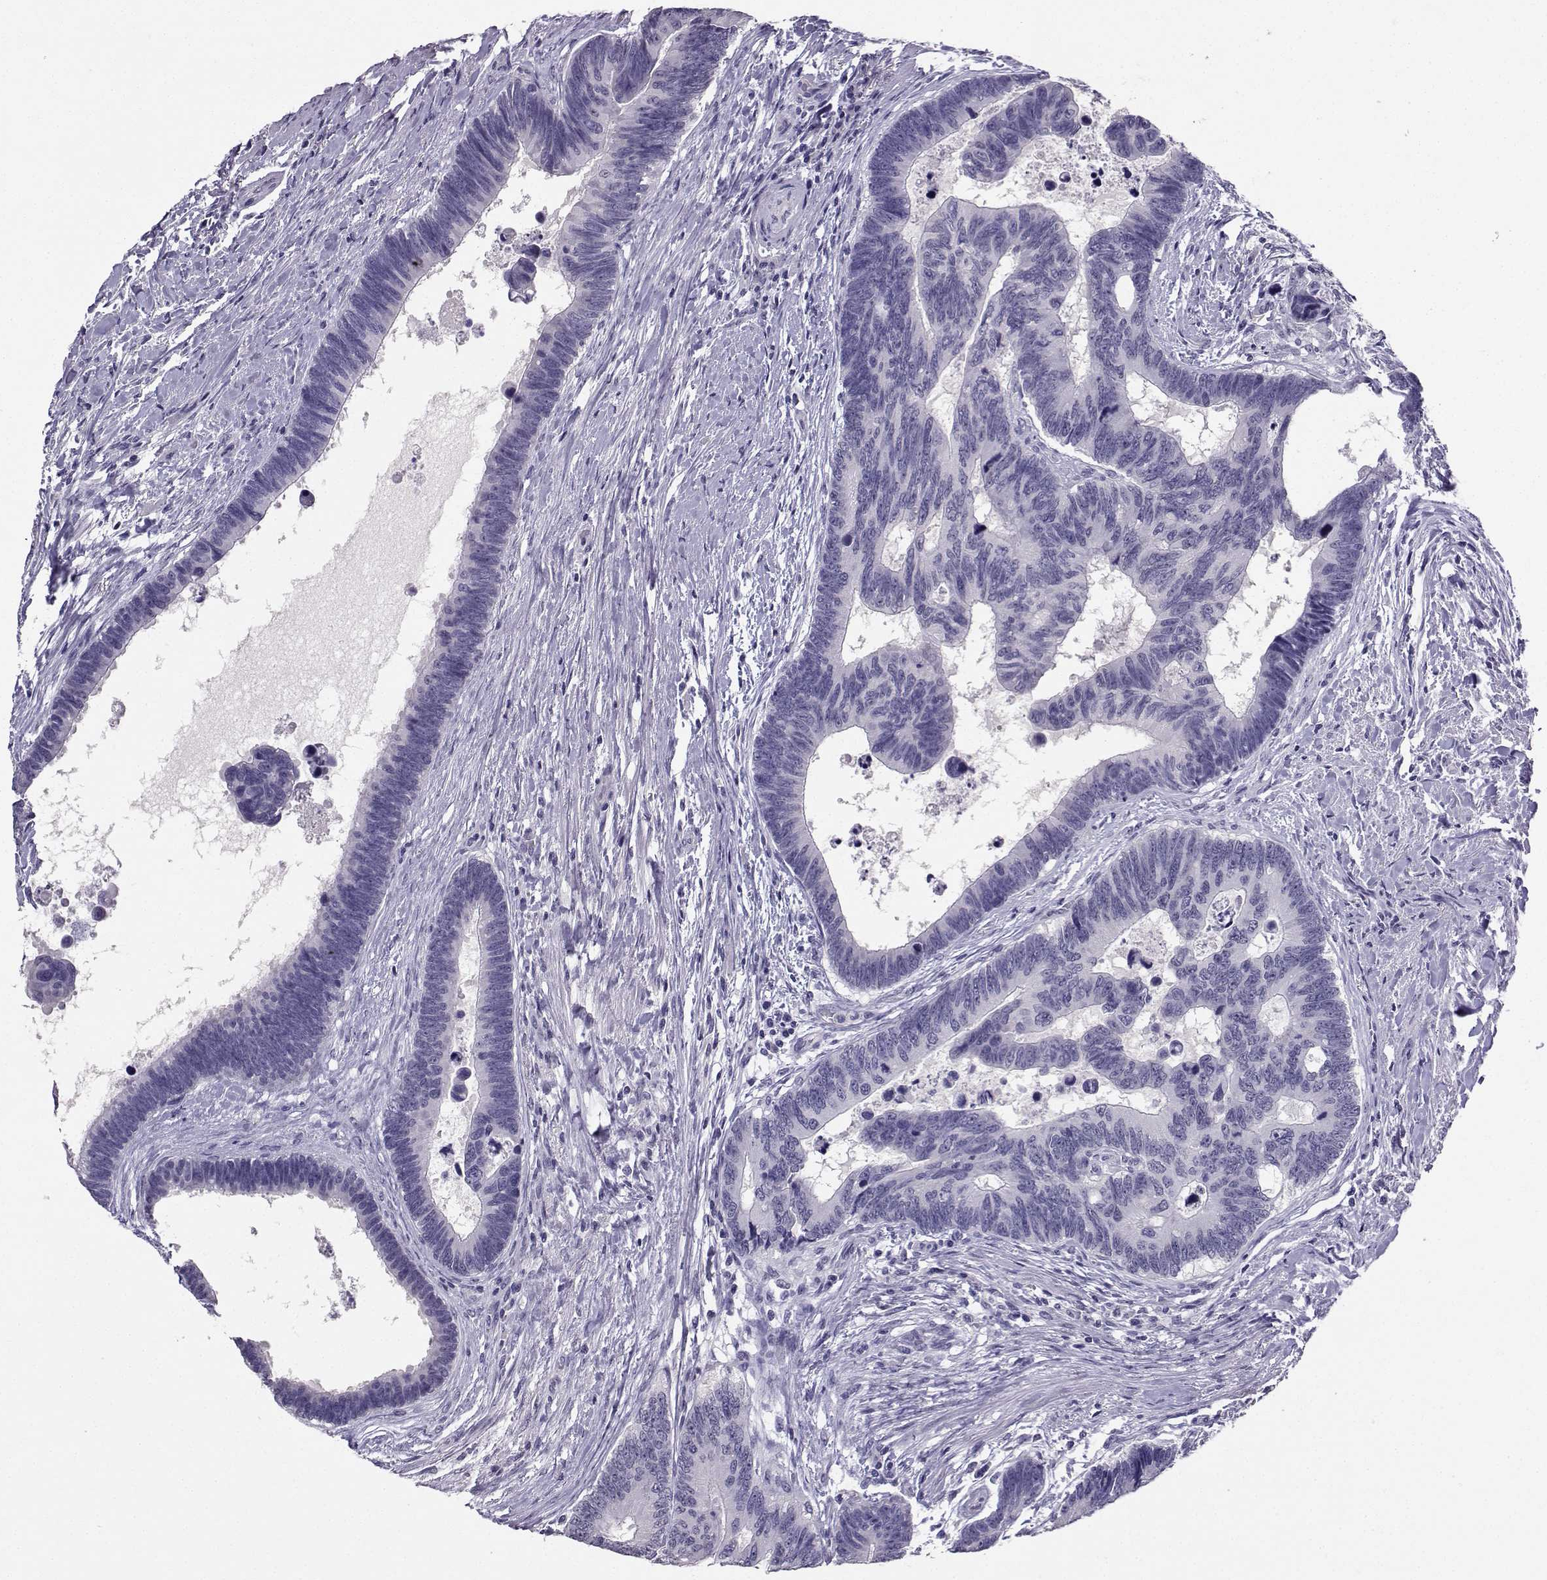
{"staining": {"intensity": "negative", "quantity": "none", "location": "none"}, "tissue": "colorectal cancer", "cell_type": "Tumor cells", "image_type": "cancer", "snomed": [{"axis": "morphology", "description": "Adenocarcinoma, NOS"}, {"axis": "topography", "description": "Colon"}], "caption": "Tumor cells are negative for brown protein staining in colorectal adenocarcinoma.", "gene": "TBR1", "patient": {"sex": "female", "age": 77}}